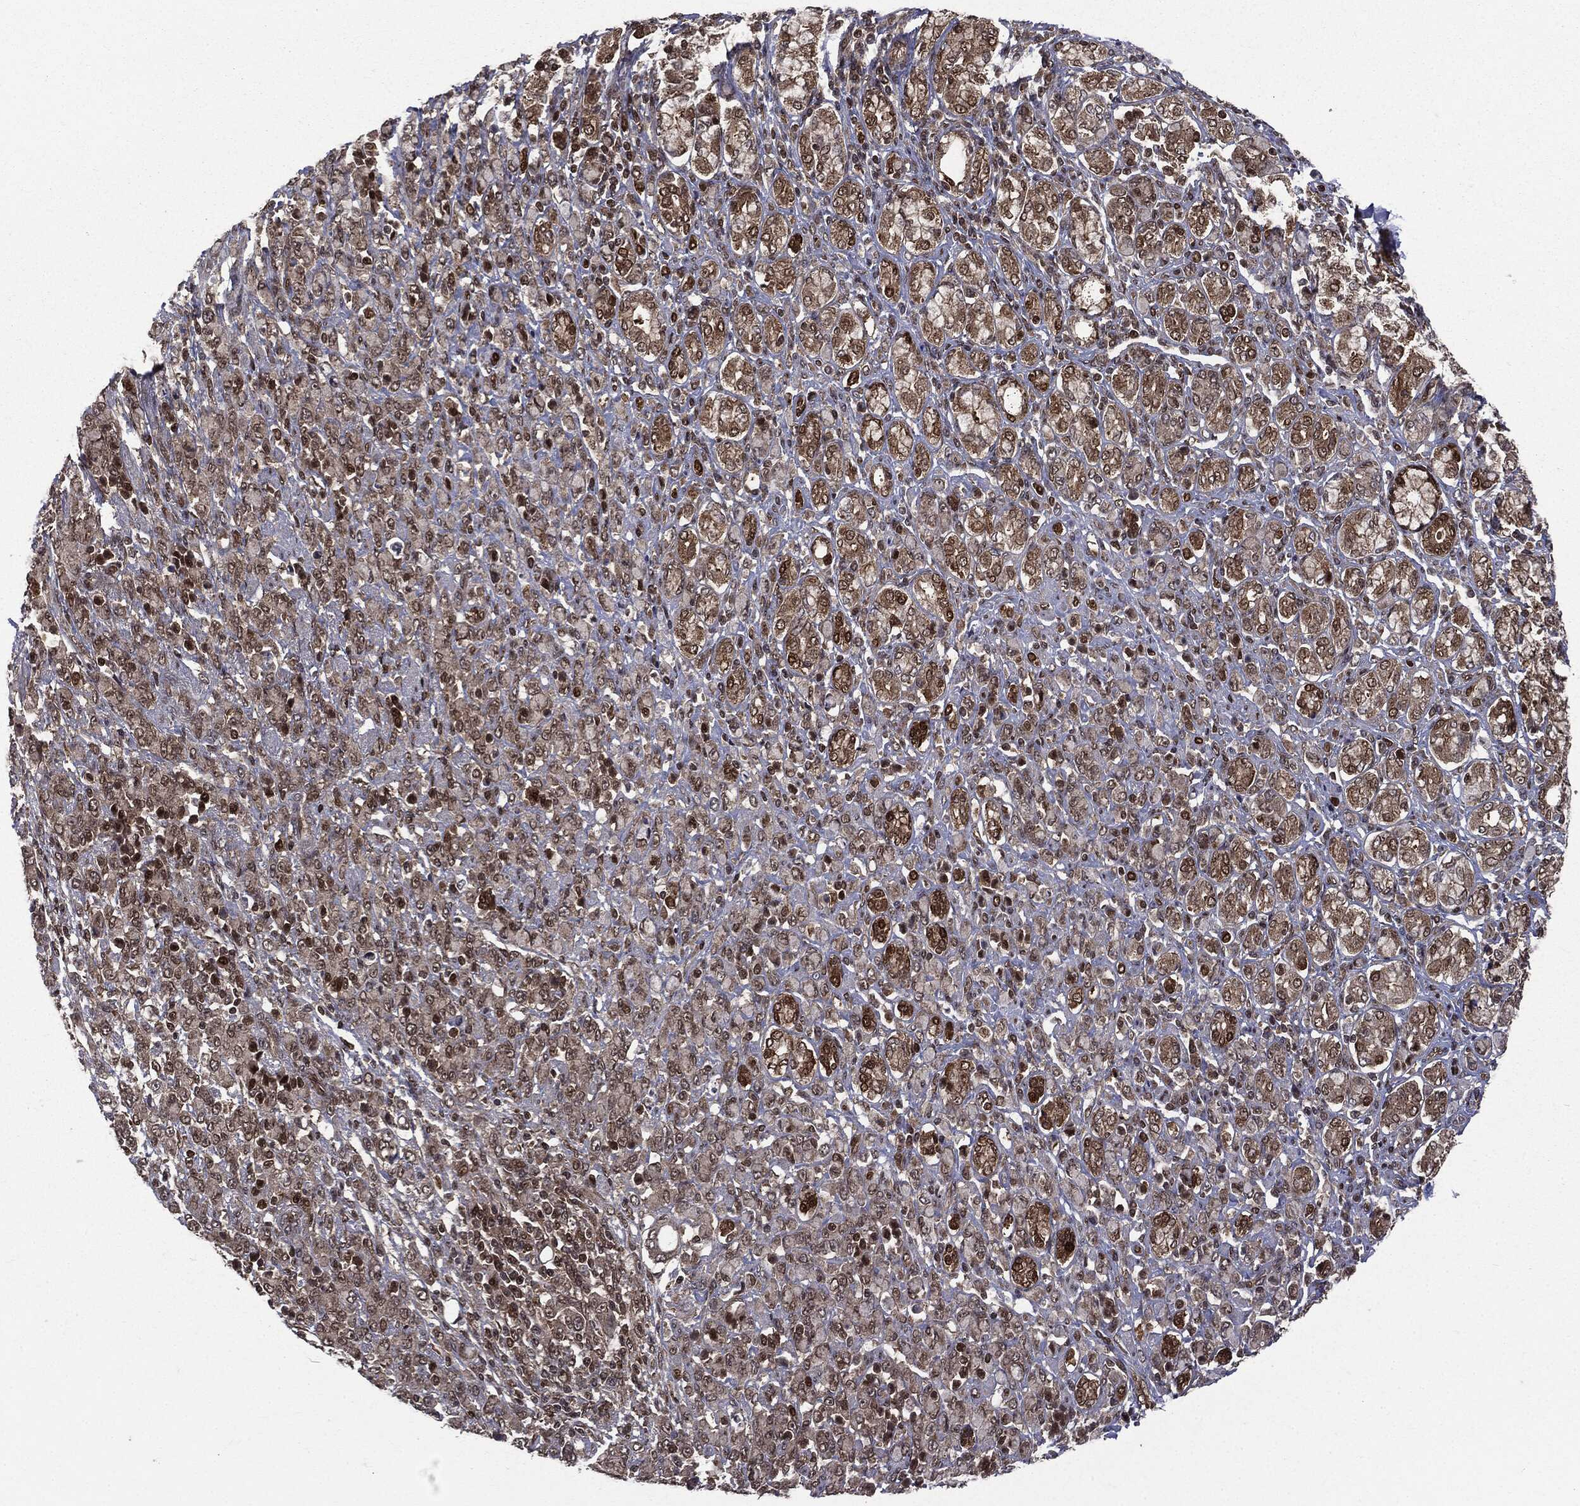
{"staining": {"intensity": "moderate", "quantity": ">75%", "location": "cytoplasmic/membranous,nuclear"}, "tissue": "stomach cancer", "cell_type": "Tumor cells", "image_type": "cancer", "snomed": [{"axis": "morphology", "description": "Normal tissue, NOS"}, {"axis": "morphology", "description": "Adenocarcinoma, NOS"}, {"axis": "topography", "description": "Stomach"}], "caption": "Immunohistochemistry (IHC) histopathology image of neoplastic tissue: human stomach adenocarcinoma stained using immunohistochemistry (IHC) reveals medium levels of moderate protein expression localized specifically in the cytoplasmic/membranous and nuclear of tumor cells, appearing as a cytoplasmic/membranous and nuclear brown color.", "gene": "PTPA", "patient": {"sex": "female", "age": 79}}